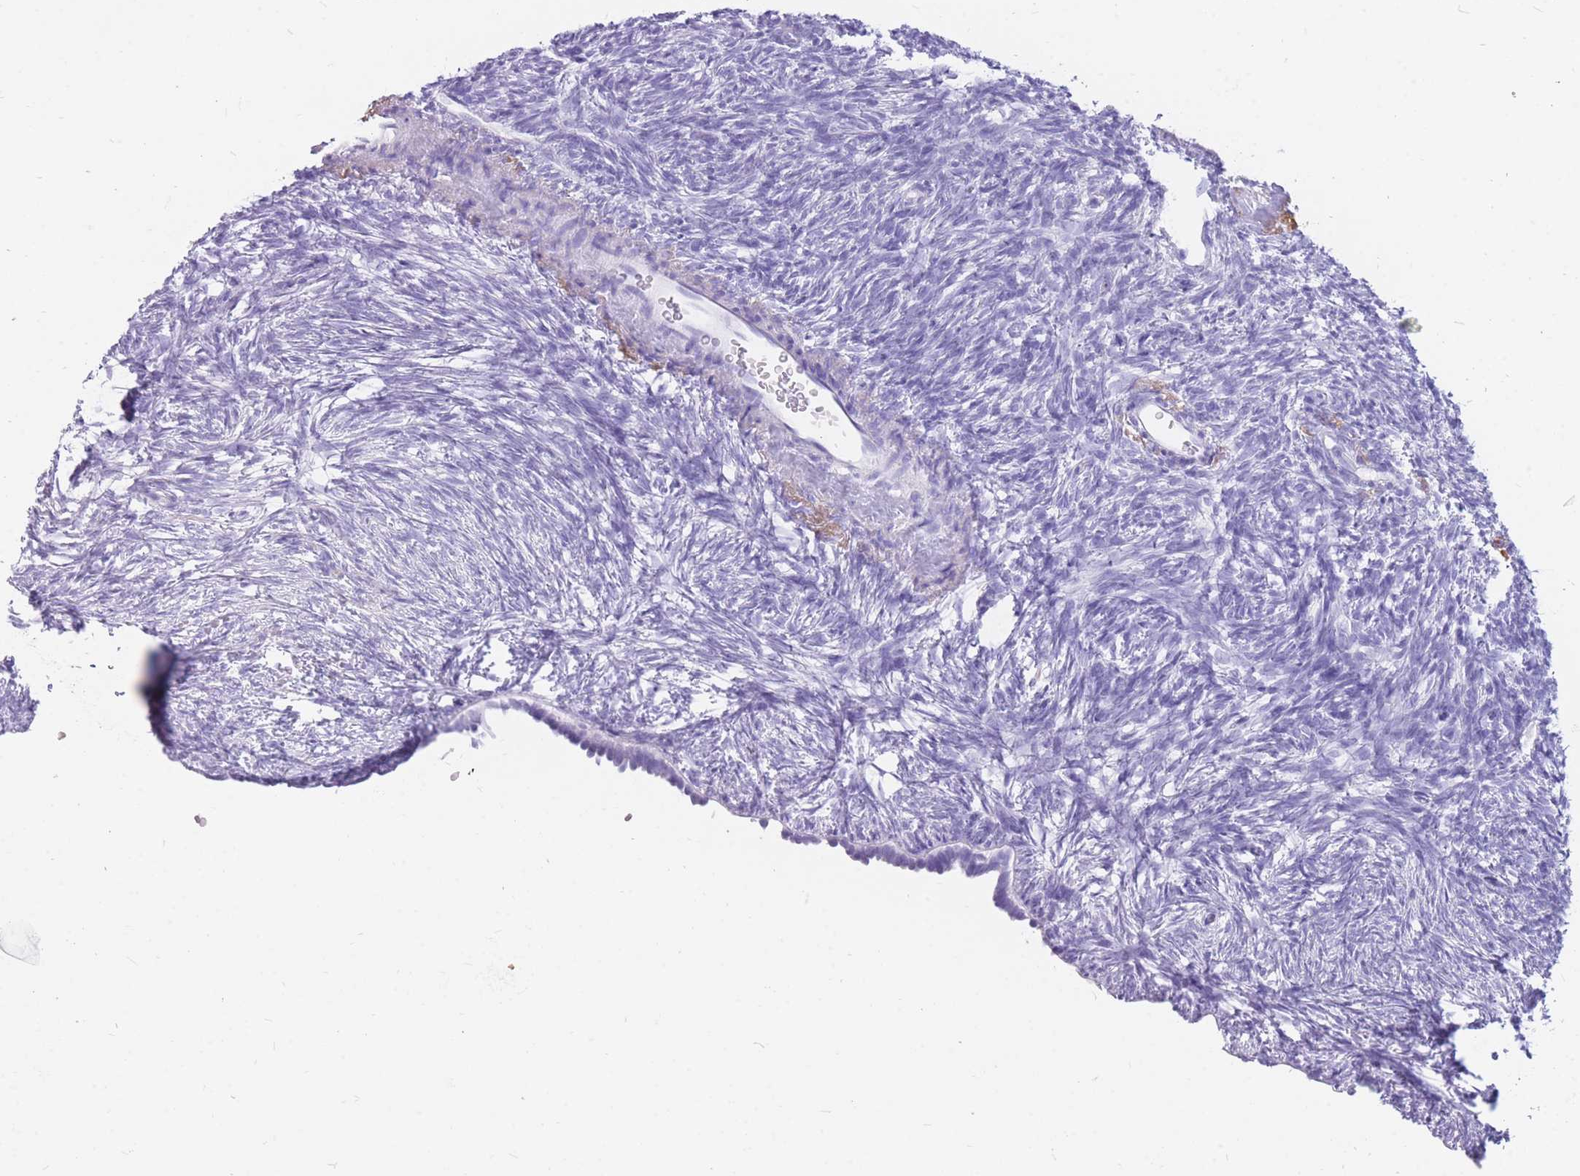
{"staining": {"intensity": "negative", "quantity": "none", "location": "none"}, "tissue": "ovary", "cell_type": "Ovarian stroma cells", "image_type": "normal", "snomed": [{"axis": "morphology", "description": "Normal tissue, NOS"}, {"axis": "topography", "description": "Ovary"}], "caption": "This is a micrograph of immunohistochemistry (IHC) staining of normal ovary, which shows no staining in ovarian stroma cells.", "gene": "CYP21A2", "patient": {"sex": "female", "age": 51}}